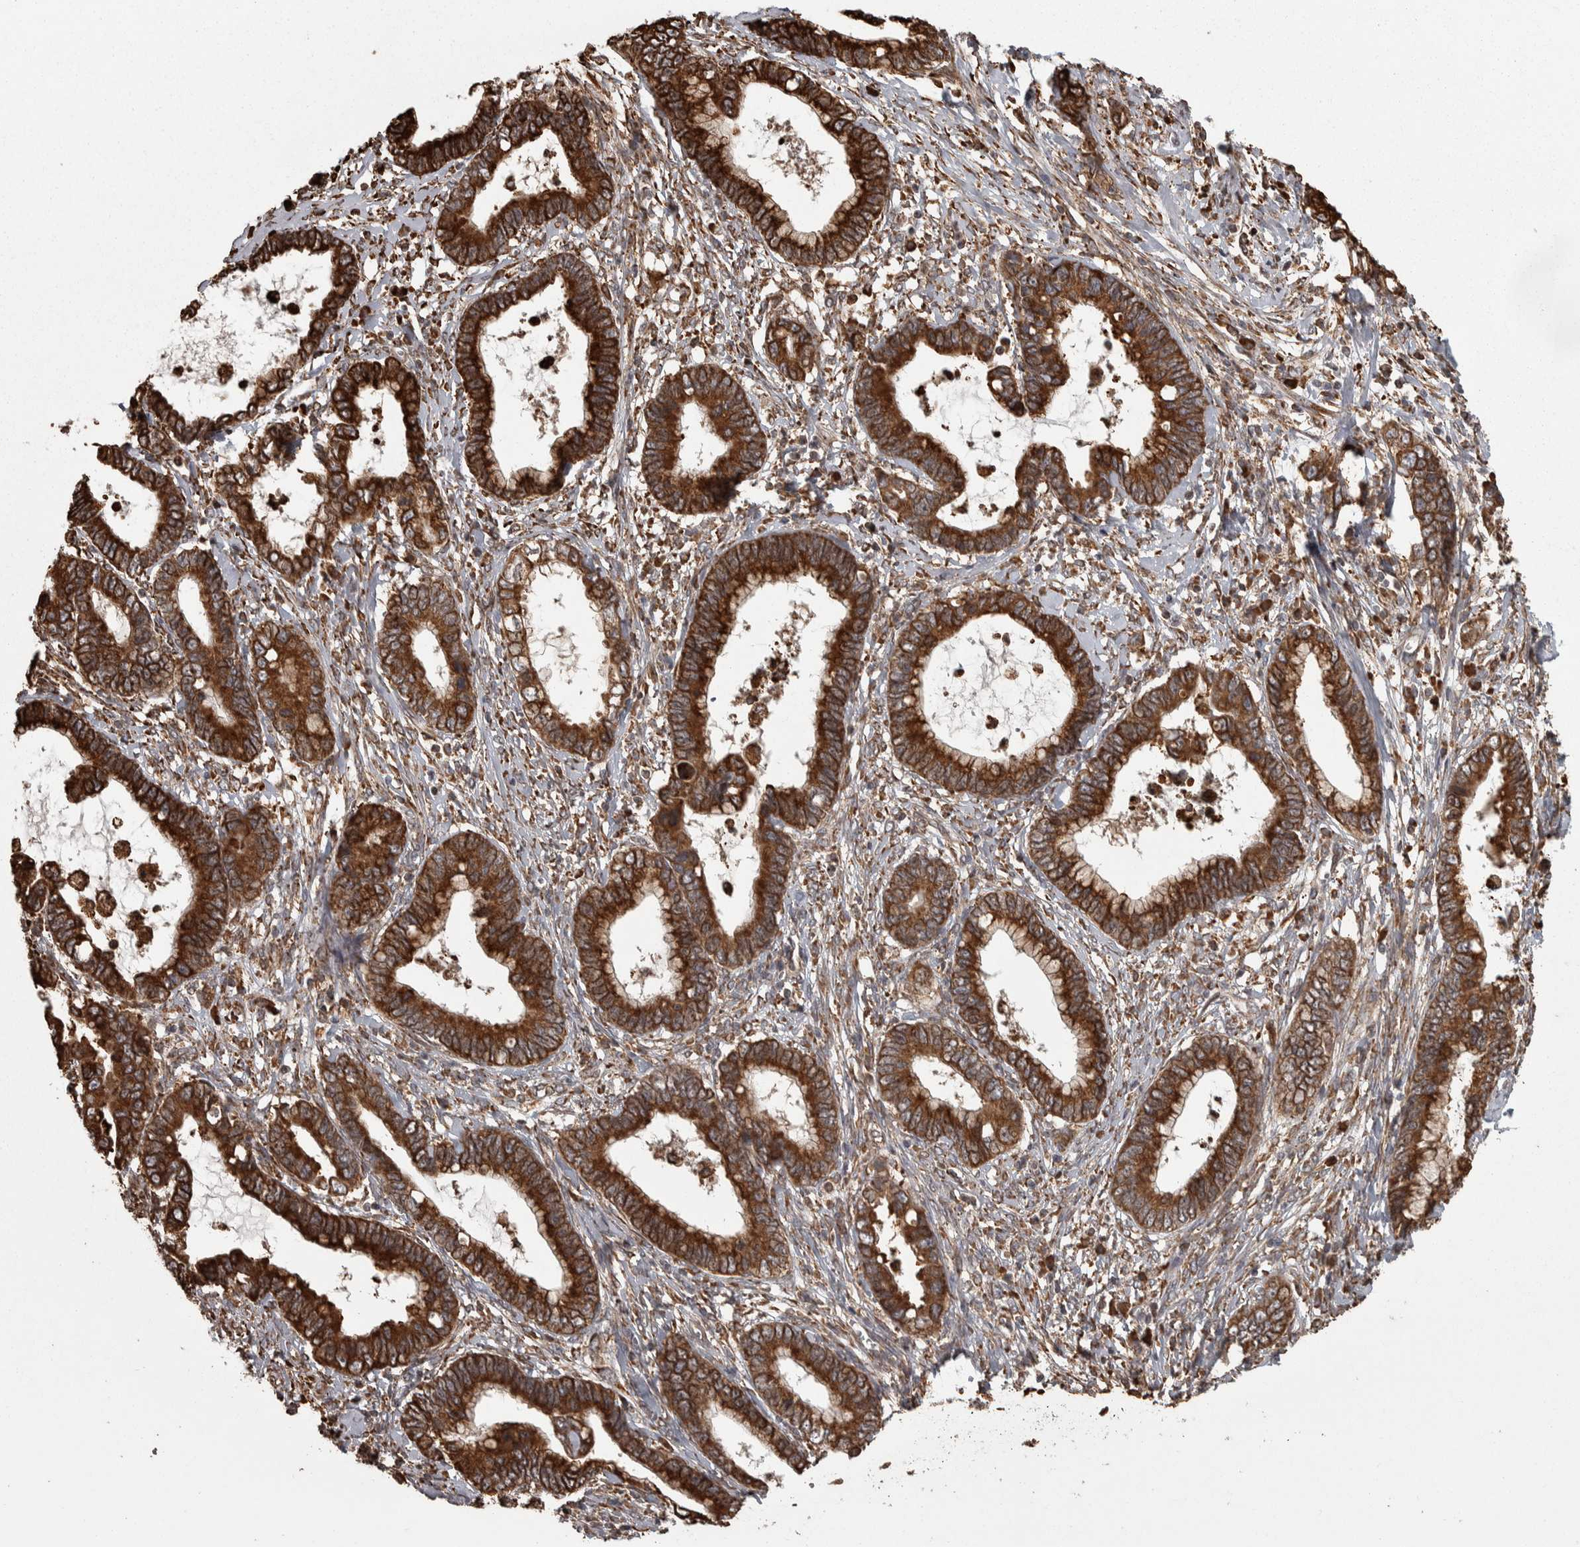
{"staining": {"intensity": "strong", "quantity": ">75%", "location": "cytoplasmic/membranous"}, "tissue": "cervical cancer", "cell_type": "Tumor cells", "image_type": "cancer", "snomed": [{"axis": "morphology", "description": "Adenocarcinoma, NOS"}, {"axis": "topography", "description": "Cervix"}], "caption": "Approximately >75% of tumor cells in adenocarcinoma (cervical) demonstrate strong cytoplasmic/membranous protein expression as visualized by brown immunohistochemical staining.", "gene": "AGBL3", "patient": {"sex": "female", "age": 44}}